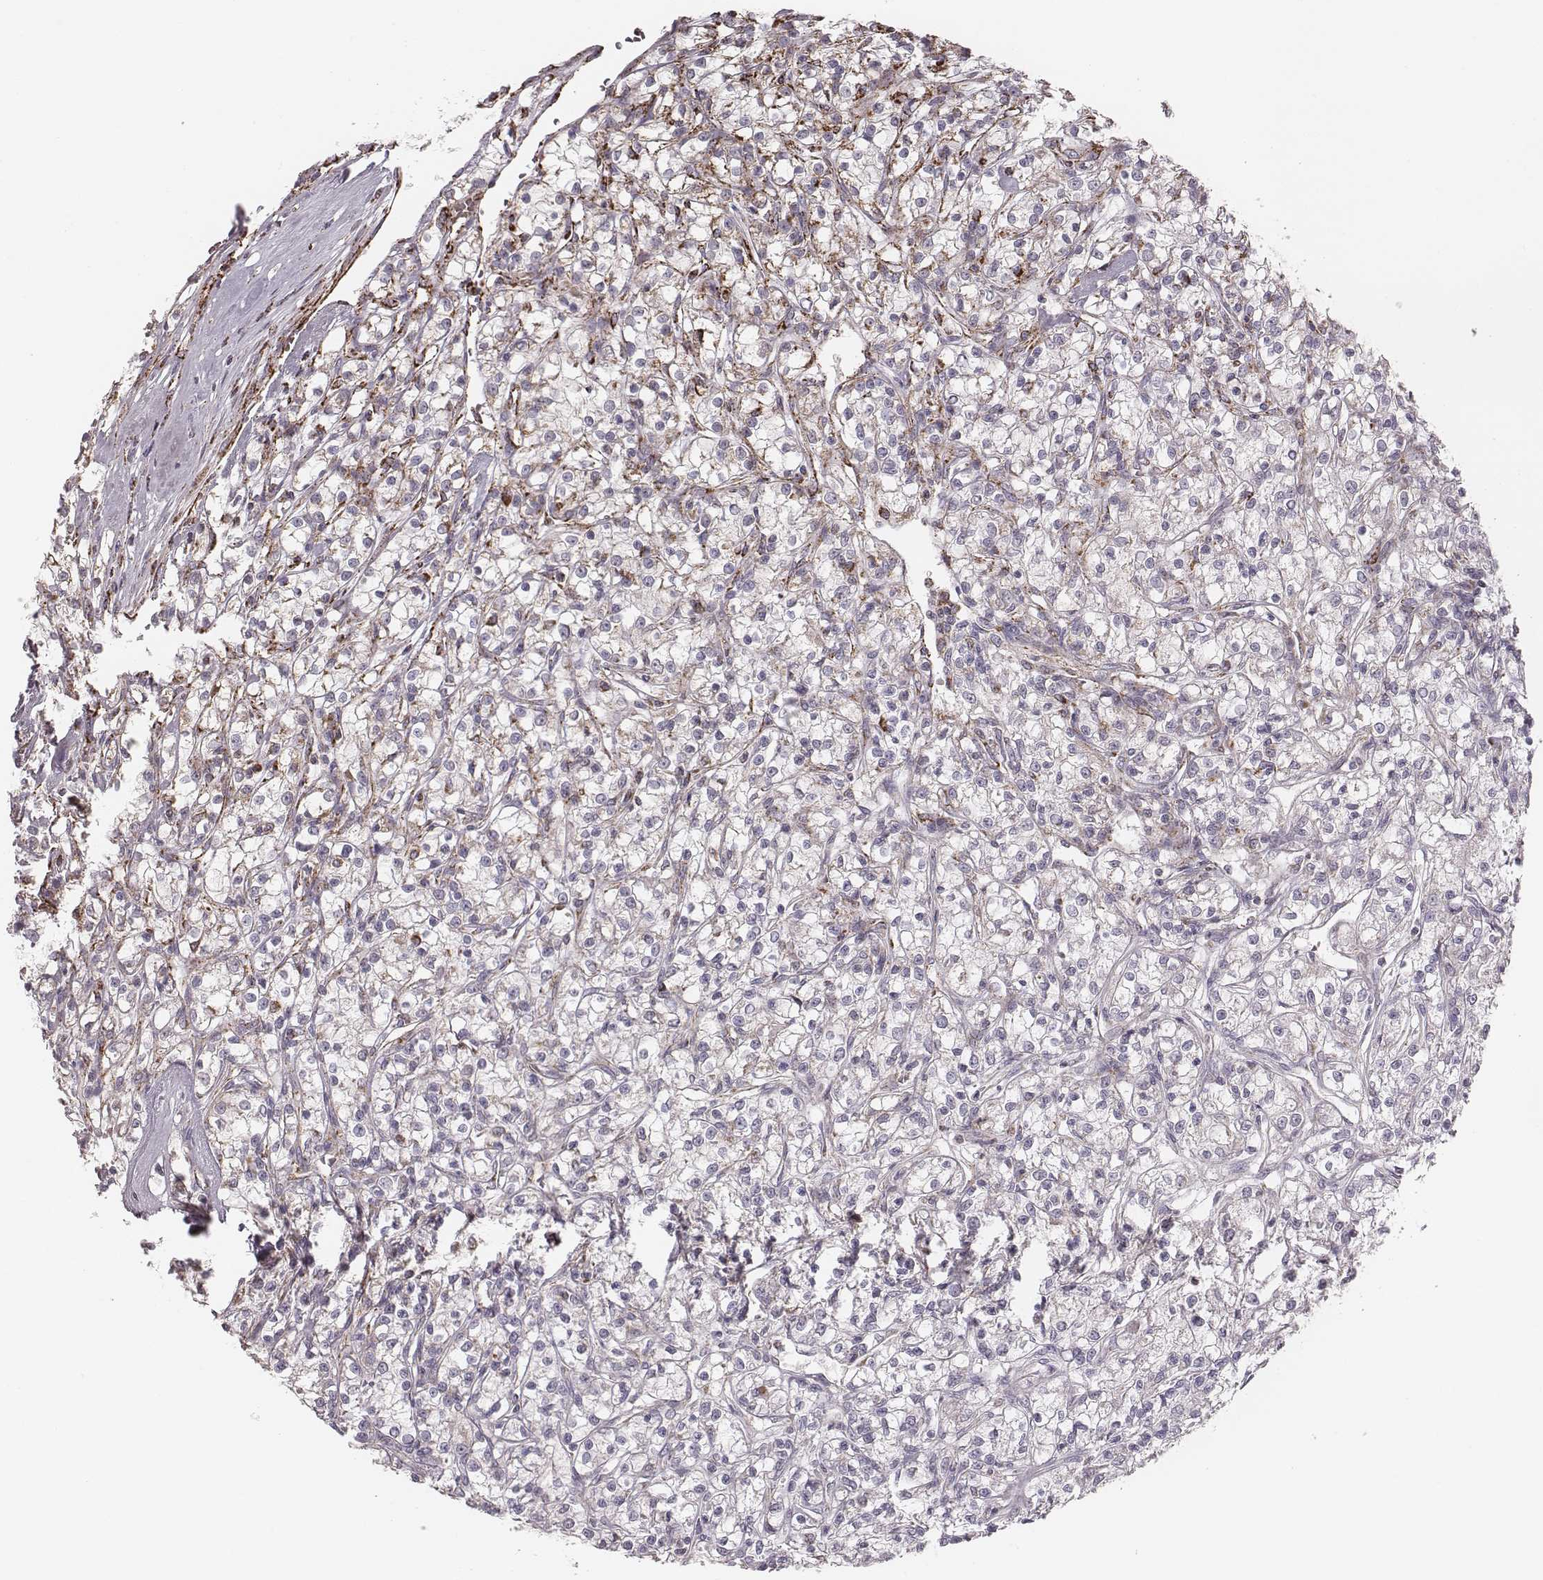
{"staining": {"intensity": "negative", "quantity": "none", "location": "none"}, "tissue": "renal cancer", "cell_type": "Tumor cells", "image_type": "cancer", "snomed": [{"axis": "morphology", "description": "Adenocarcinoma, NOS"}, {"axis": "topography", "description": "Kidney"}], "caption": "Immunohistochemical staining of renal adenocarcinoma demonstrates no significant positivity in tumor cells.", "gene": "TUFM", "patient": {"sex": "female", "age": 59}}